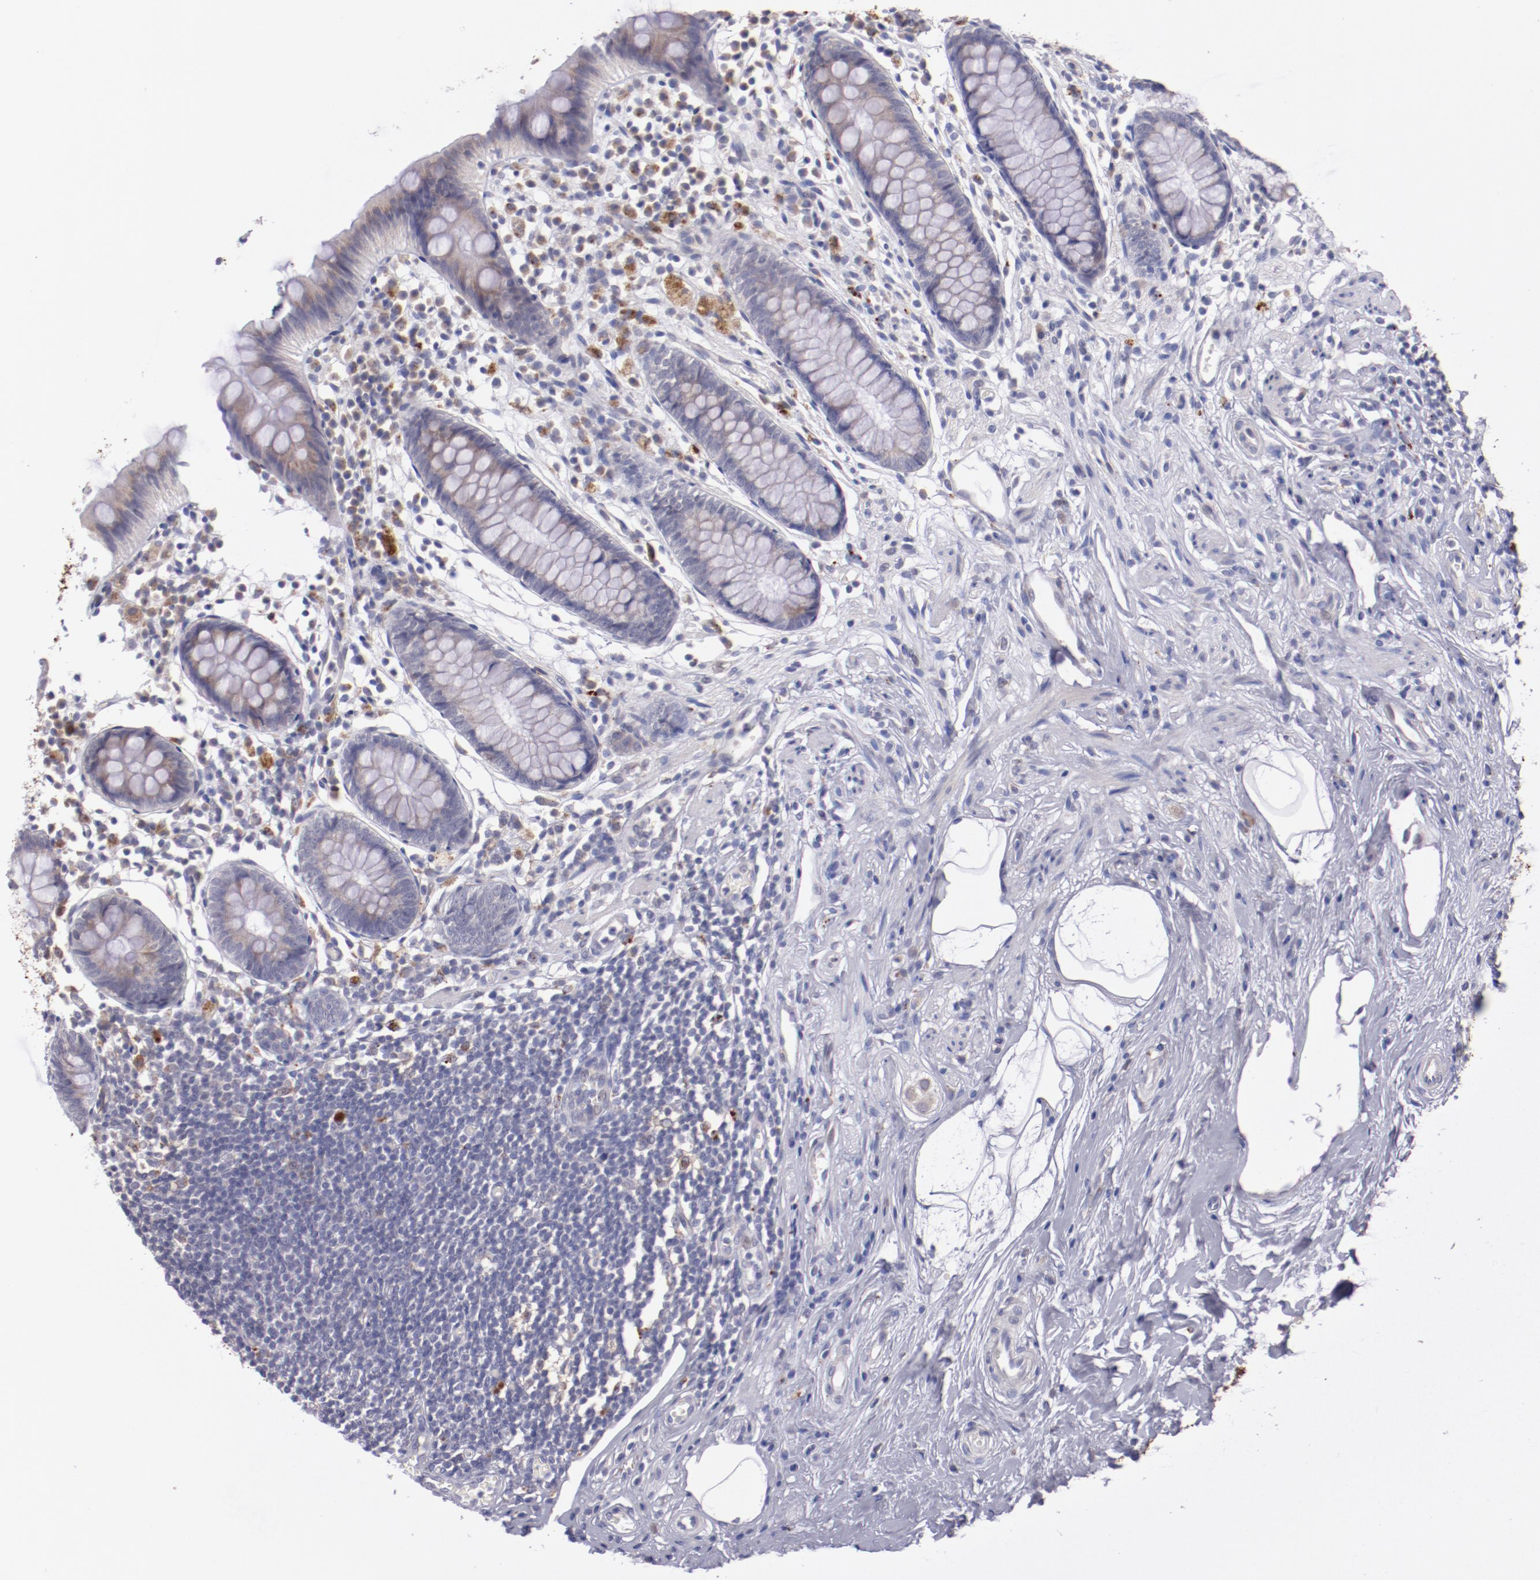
{"staining": {"intensity": "weak", "quantity": ">75%", "location": "cytoplasmic/membranous"}, "tissue": "appendix", "cell_type": "Glandular cells", "image_type": "normal", "snomed": [{"axis": "morphology", "description": "Normal tissue, NOS"}, {"axis": "topography", "description": "Appendix"}], "caption": "The histopathology image shows immunohistochemical staining of normal appendix. There is weak cytoplasmic/membranous expression is appreciated in approximately >75% of glandular cells. Nuclei are stained in blue.", "gene": "TRAF3", "patient": {"sex": "male", "age": 38}}